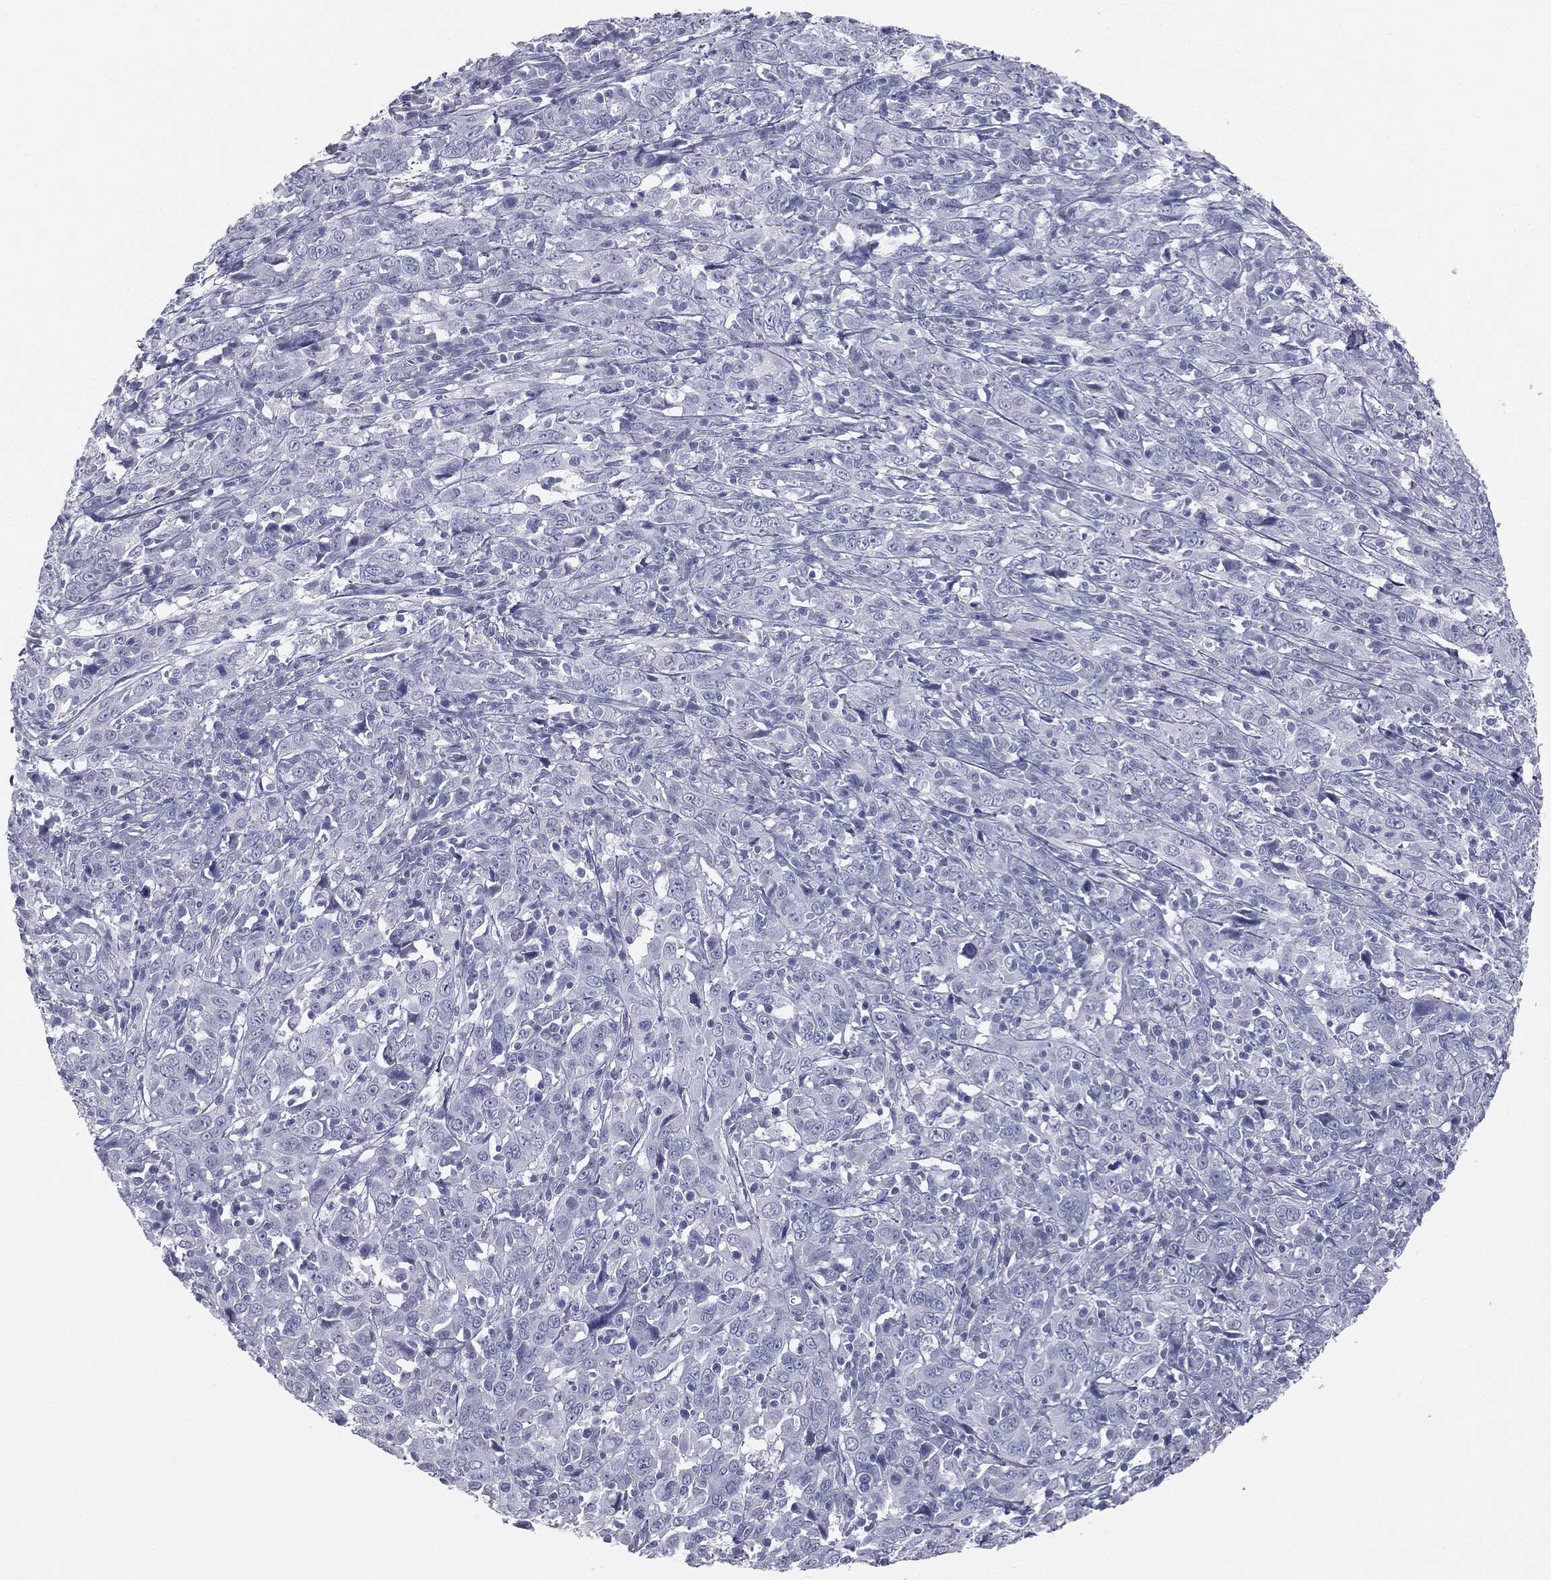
{"staining": {"intensity": "negative", "quantity": "none", "location": "none"}, "tissue": "cervical cancer", "cell_type": "Tumor cells", "image_type": "cancer", "snomed": [{"axis": "morphology", "description": "Squamous cell carcinoma, NOS"}, {"axis": "topography", "description": "Cervix"}], "caption": "The image reveals no staining of tumor cells in cervical squamous cell carcinoma.", "gene": "MUC5AC", "patient": {"sex": "female", "age": 46}}